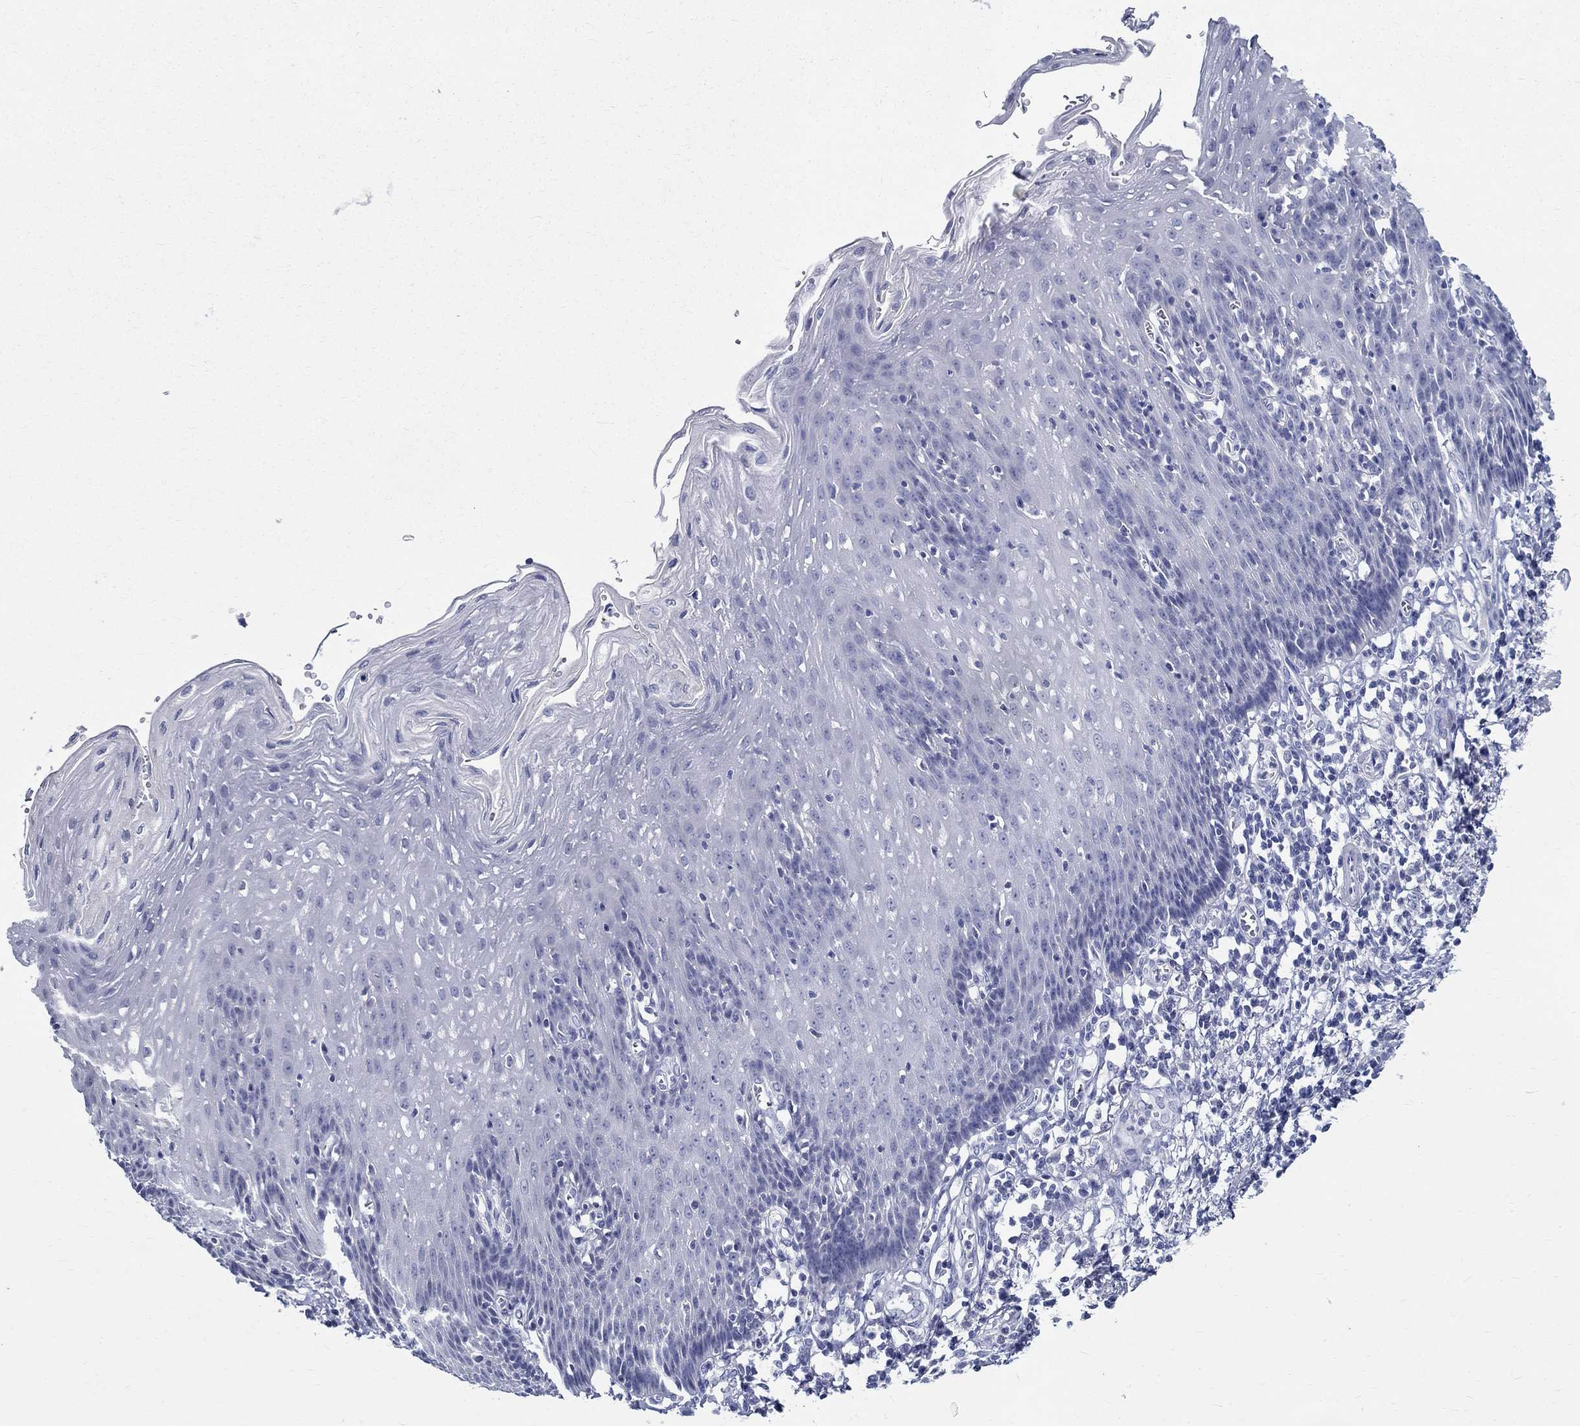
{"staining": {"intensity": "negative", "quantity": "none", "location": "none"}, "tissue": "esophagus", "cell_type": "Squamous epithelial cells", "image_type": "normal", "snomed": [{"axis": "morphology", "description": "Normal tissue, NOS"}, {"axis": "topography", "description": "Esophagus"}], "caption": "Immunohistochemistry histopathology image of normal esophagus stained for a protein (brown), which displays no staining in squamous epithelial cells.", "gene": "CETN1", "patient": {"sex": "male", "age": 57}}